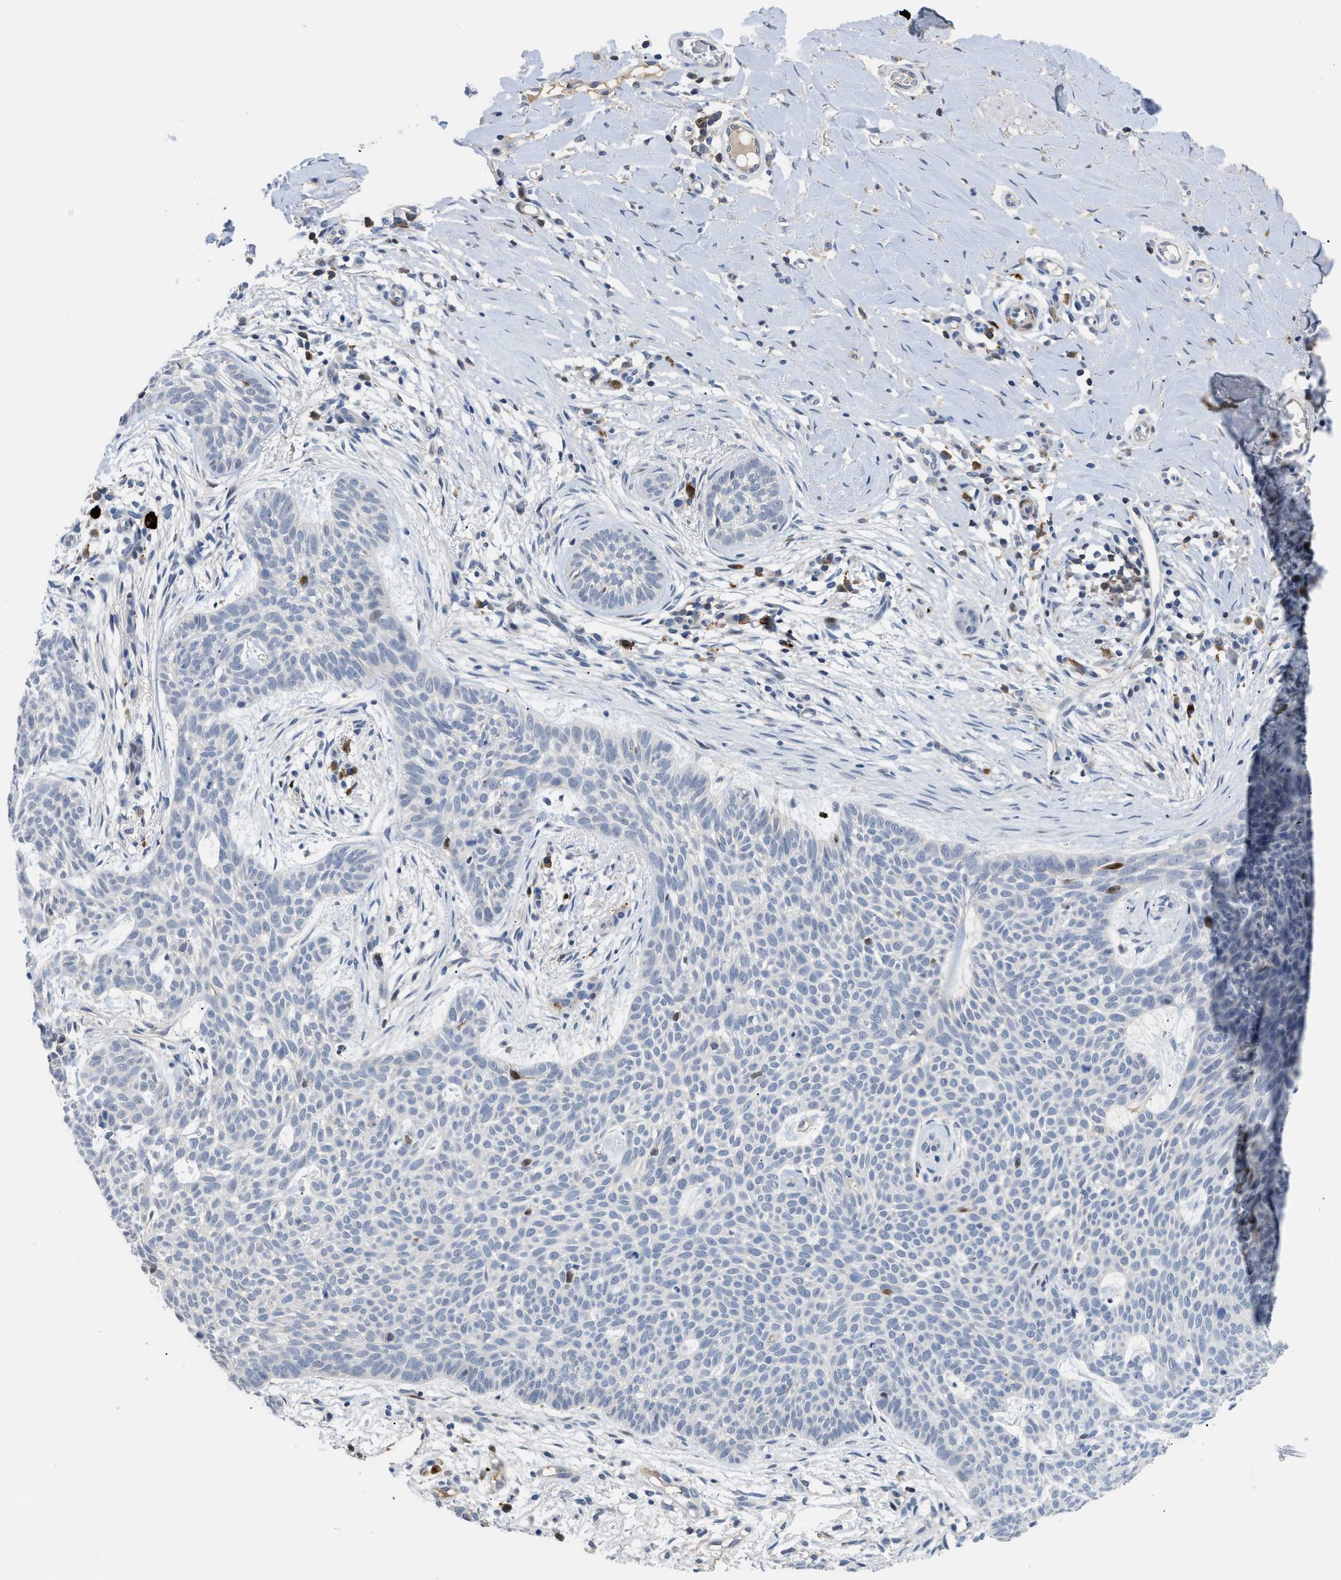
{"staining": {"intensity": "negative", "quantity": "none", "location": "none"}, "tissue": "skin cancer", "cell_type": "Tumor cells", "image_type": "cancer", "snomed": [{"axis": "morphology", "description": "Basal cell carcinoma"}, {"axis": "topography", "description": "Skin"}], "caption": "This is an immunohistochemistry micrograph of human skin basal cell carcinoma. There is no staining in tumor cells.", "gene": "OR9K2", "patient": {"sex": "female", "age": 59}}